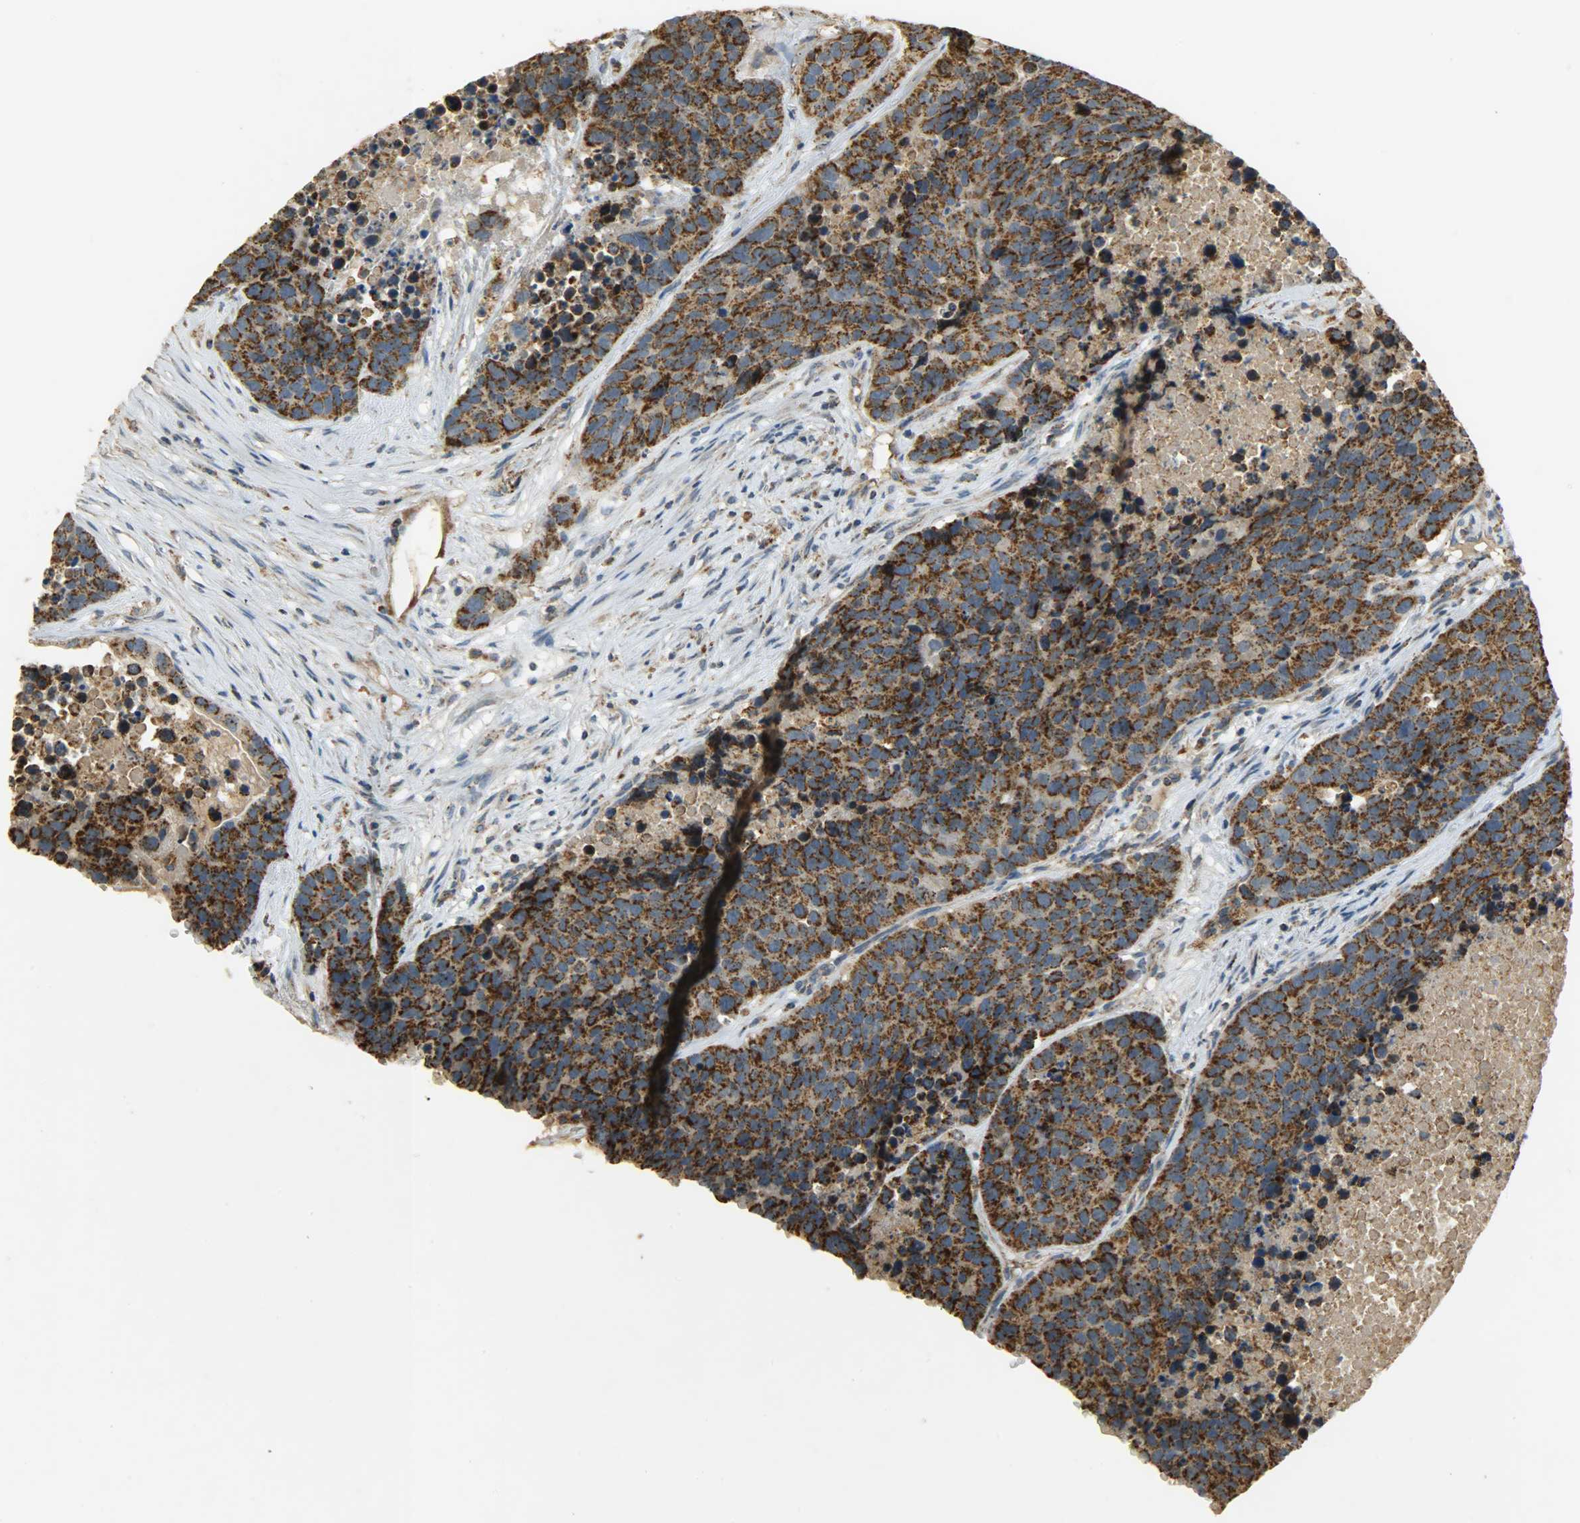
{"staining": {"intensity": "strong", "quantity": ">75%", "location": "cytoplasmic/membranous"}, "tissue": "carcinoid", "cell_type": "Tumor cells", "image_type": "cancer", "snomed": [{"axis": "morphology", "description": "Carcinoid, malignant, NOS"}, {"axis": "topography", "description": "Lung"}], "caption": "Brown immunohistochemical staining in human carcinoid (malignant) exhibits strong cytoplasmic/membranous positivity in about >75% of tumor cells.", "gene": "HDHD5", "patient": {"sex": "male", "age": 60}}